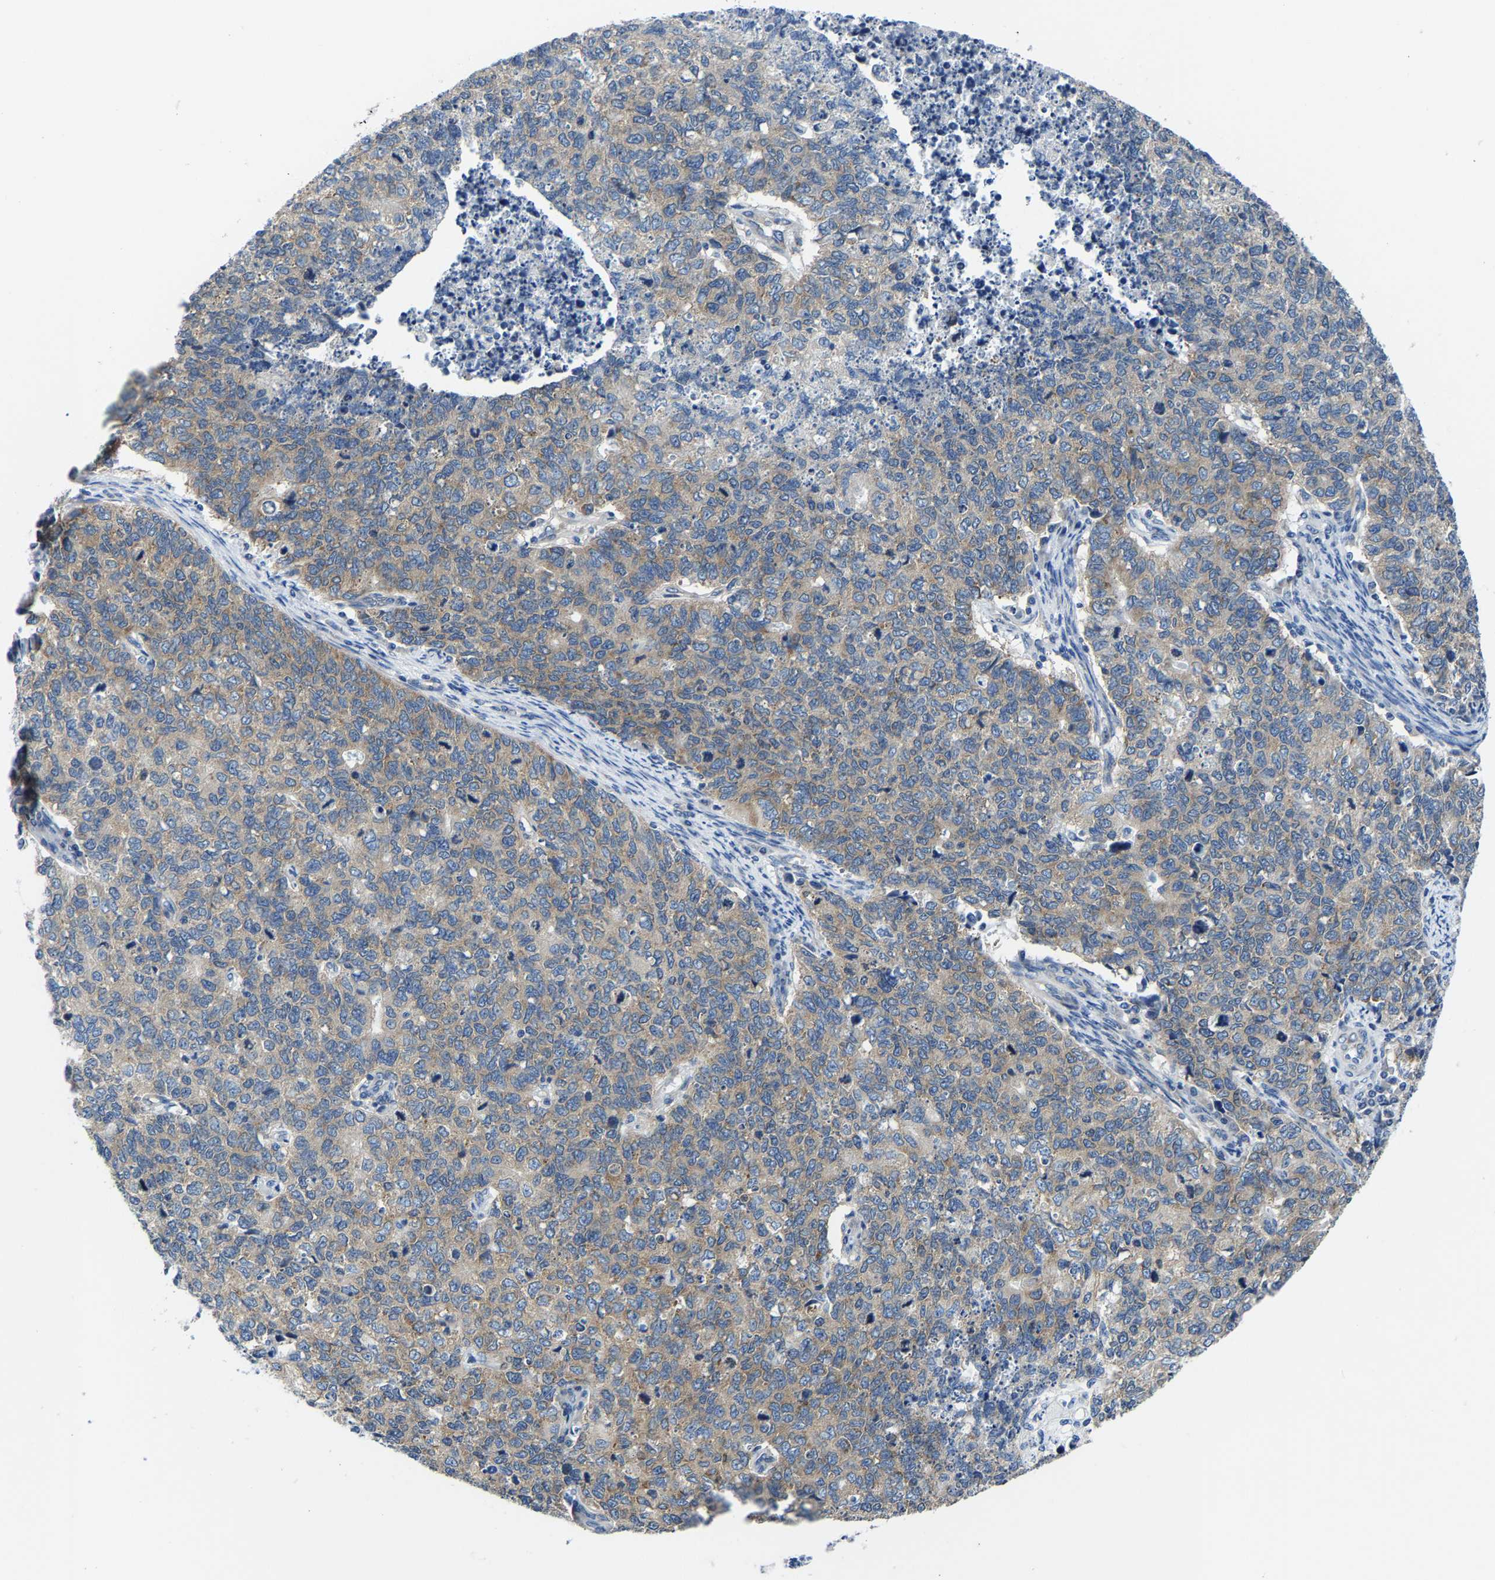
{"staining": {"intensity": "weak", "quantity": "25%-75%", "location": "cytoplasmic/membranous"}, "tissue": "cervical cancer", "cell_type": "Tumor cells", "image_type": "cancer", "snomed": [{"axis": "morphology", "description": "Squamous cell carcinoma, NOS"}, {"axis": "topography", "description": "Cervix"}], "caption": "A brown stain labels weak cytoplasmic/membranous positivity of a protein in human squamous cell carcinoma (cervical) tumor cells. (Stains: DAB in brown, nuclei in blue, Microscopy: brightfield microscopy at high magnification).", "gene": "G3BP2", "patient": {"sex": "female", "age": 63}}